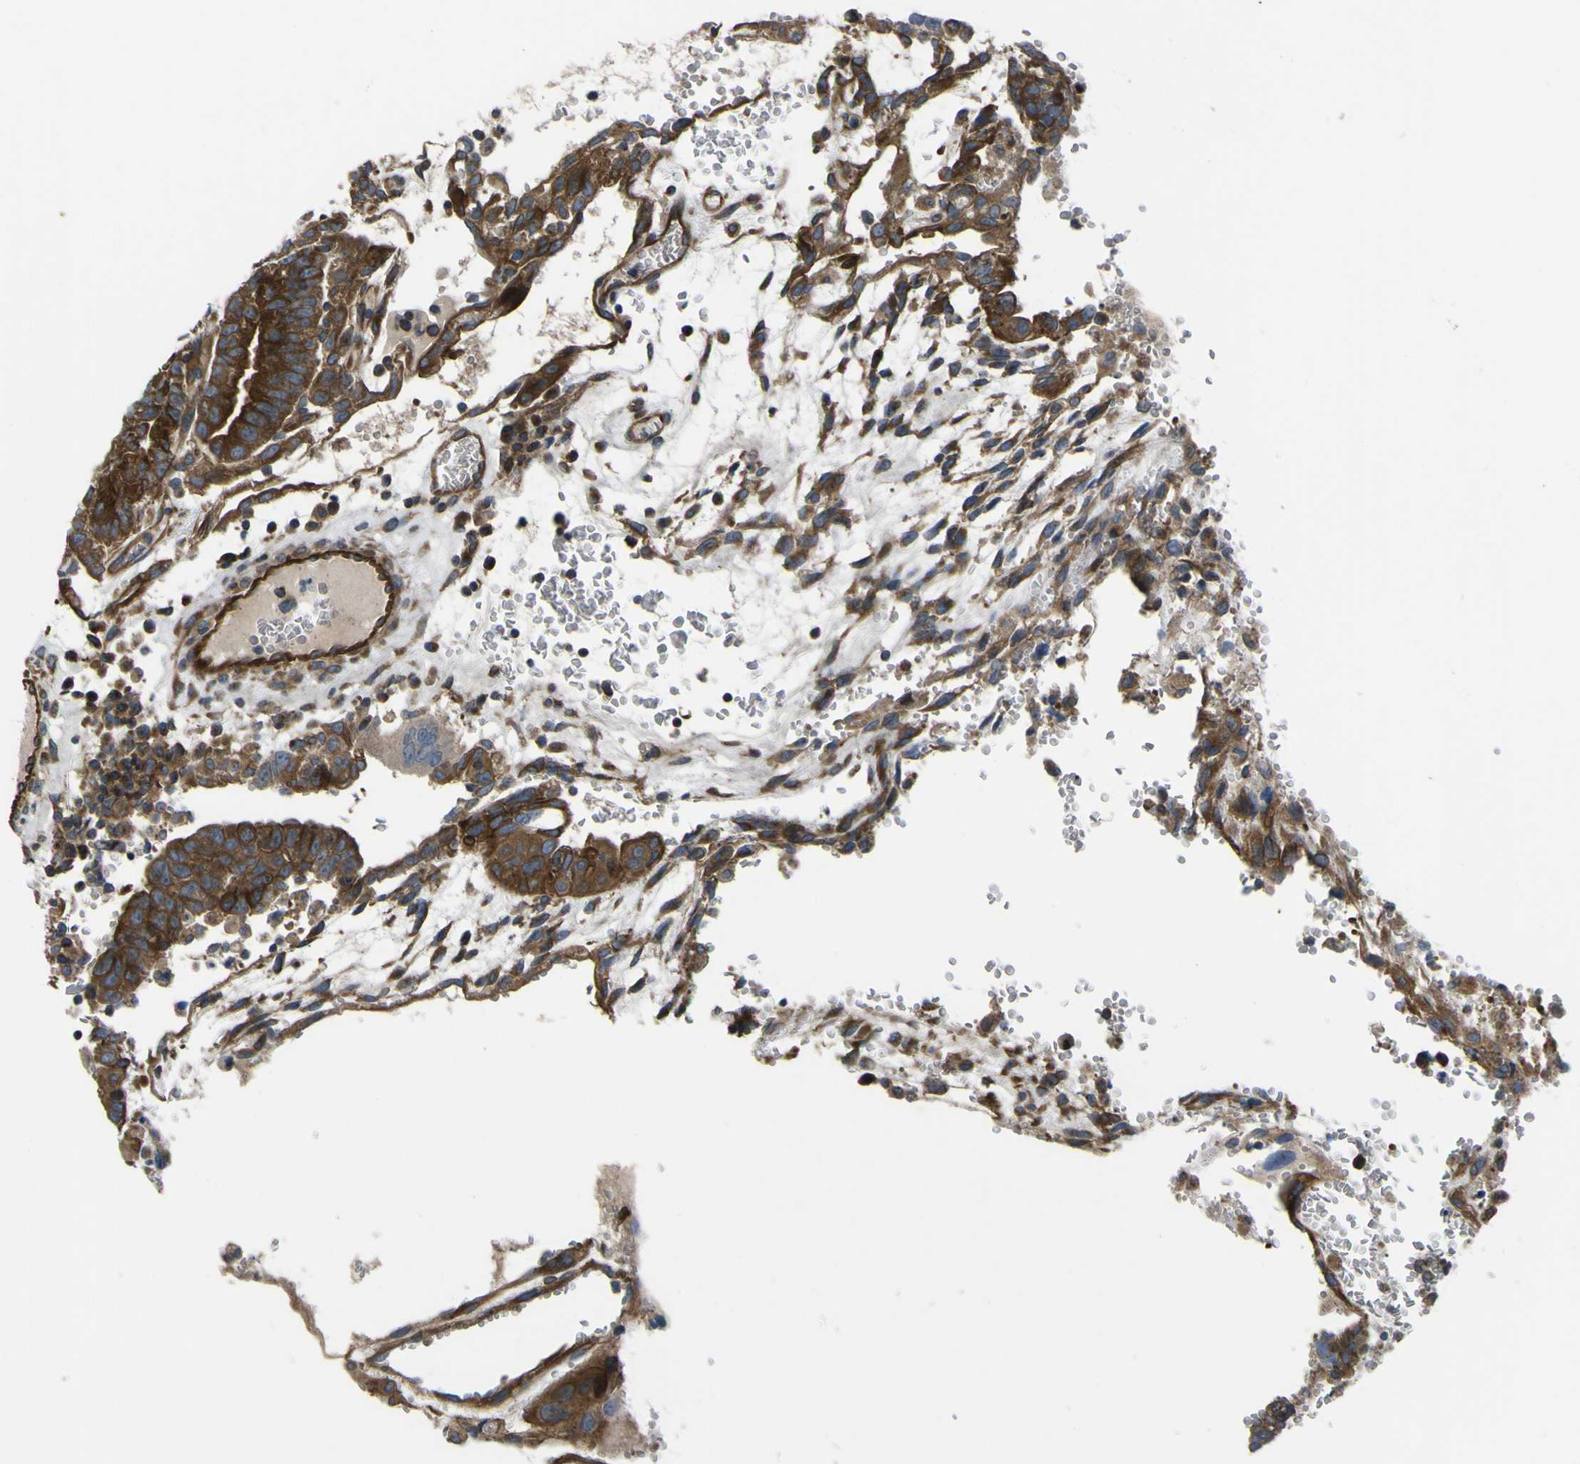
{"staining": {"intensity": "moderate", "quantity": ">75%", "location": "cytoplasmic/membranous"}, "tissue": "testis cancer", "cell_type": "Tumor cells", "image_type": "cancer", "snomed": [{"axis": "morphology", "description": "Seminoma, NOS"}, {"axis": "morphology", "description": "Carcinoma, Embryonal, NOS"}, {"axis": "topography", "description": "Testis"}], "caption": "A brown stain labels moderate cytoplasmic/membranous staining of a protein in testis cancer tumor cells. The staining was performed using DAB (3,3'-diaminobenzidine) to visualize the protein expression in brown, while the nuclei were stained in blue with hematoxylin (Magnification: 20x).", "gene": "FBXO30", "patient": {"sex": "male", "age": 52}}